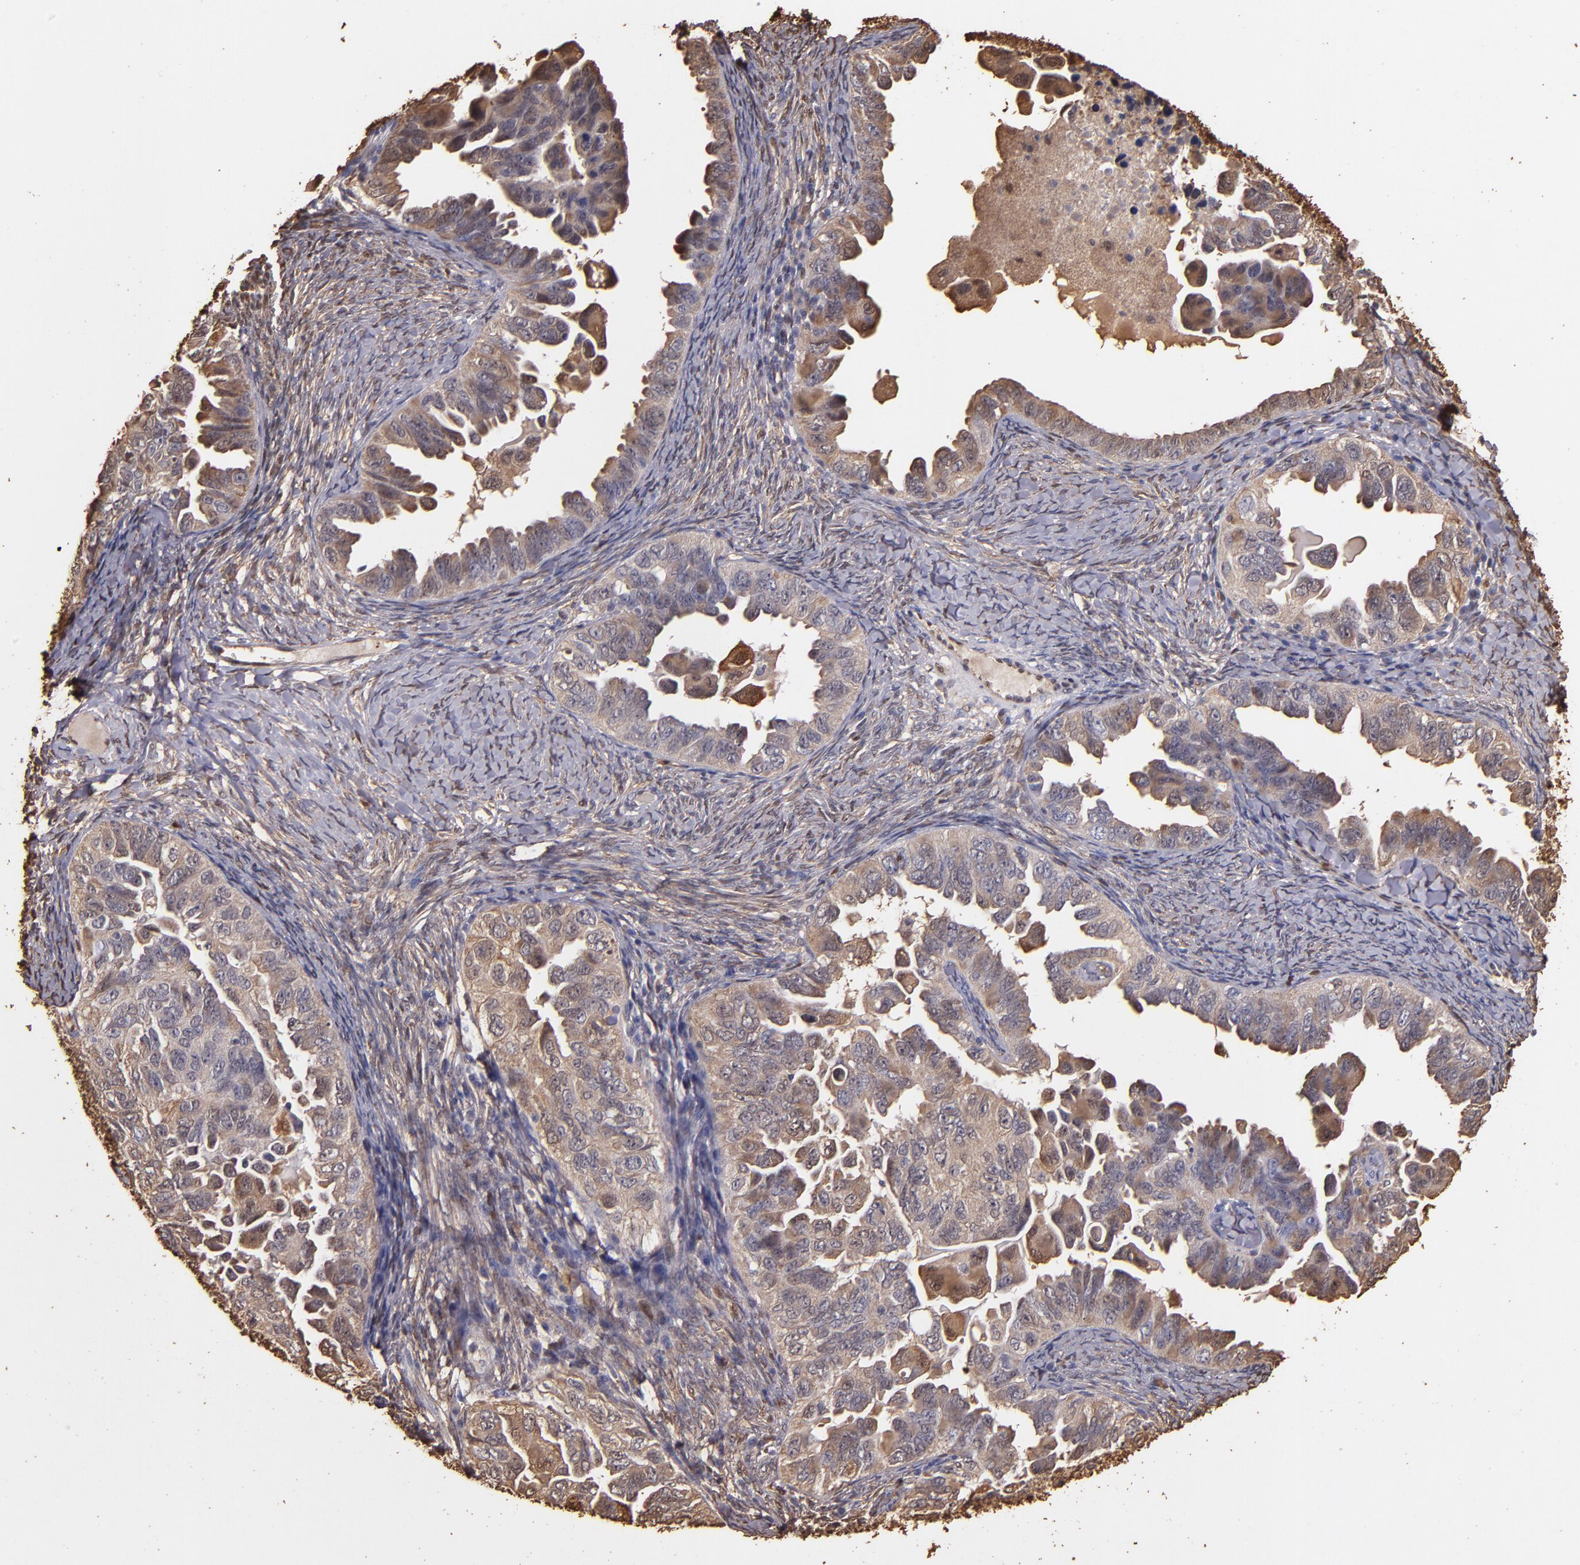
{"staining": {"intensity": "moderate", "quantity": ">75%", "location": "cytoplasmic/membranous"}, "tissue": "ovarian cancer", "cell_type": "Tumor cells", "image_type": "cancer", "snomed": [{"axis": "morphology", "description": "Cystadenocarcinoma, serous, NOS"}, {"axis": "topography", "description": "Ovary"}], "caption": "DAB immunohistochemical staining of ovarian serous cystadenocarcinoma reveals moderate cytoplasmic/membranous protein positivity in about >75% of tumor cells. Using DAB (brown) and hematoxylin (blue) stains, captured at high magnification using brightfield microscopy.", "gene": "S100A6", "patient": {"sex": "female", "age": 82}}